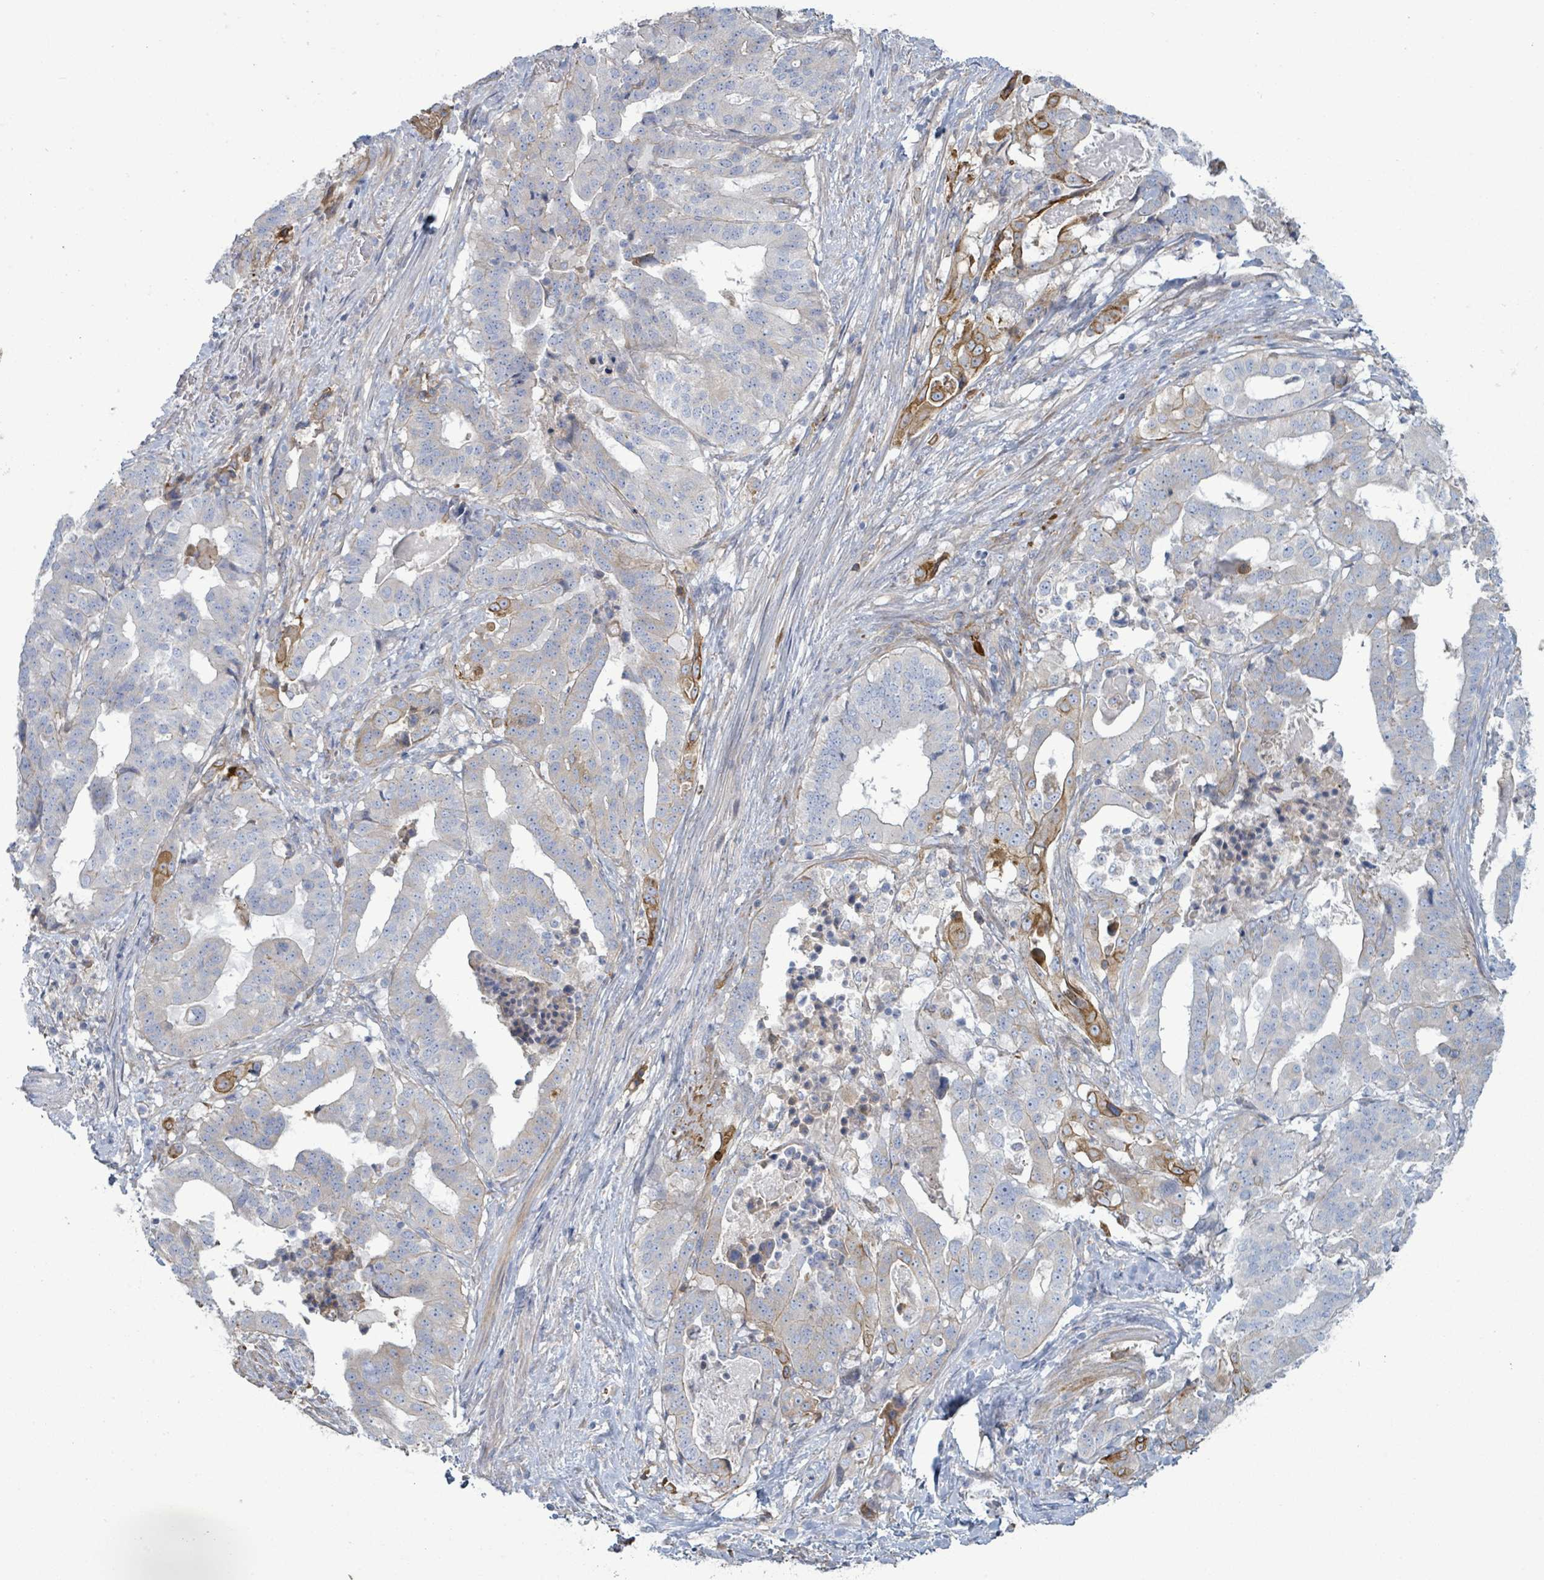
{"staining": {"intensity": "moderate", "quantity": "<25%", "location": "cytoplasmic/membranous"}, "tissue": "stomach cancer", "cell_type": "Tumor cells", "image_type": "cancer", "snomed": [{"axis": "morphology", "description": "Adenocarcinoma, NOS"}, {"axis": "topography", "description": "Stomach"}], "caption": "Protein staining demonstrates moderate cytoplasmic/membranous expression in about <25% of tumor cells in stomach cancer (adenocarcinoma).", "gene": "COL13A1", "patient": {"sex": "male", "age": 48}}